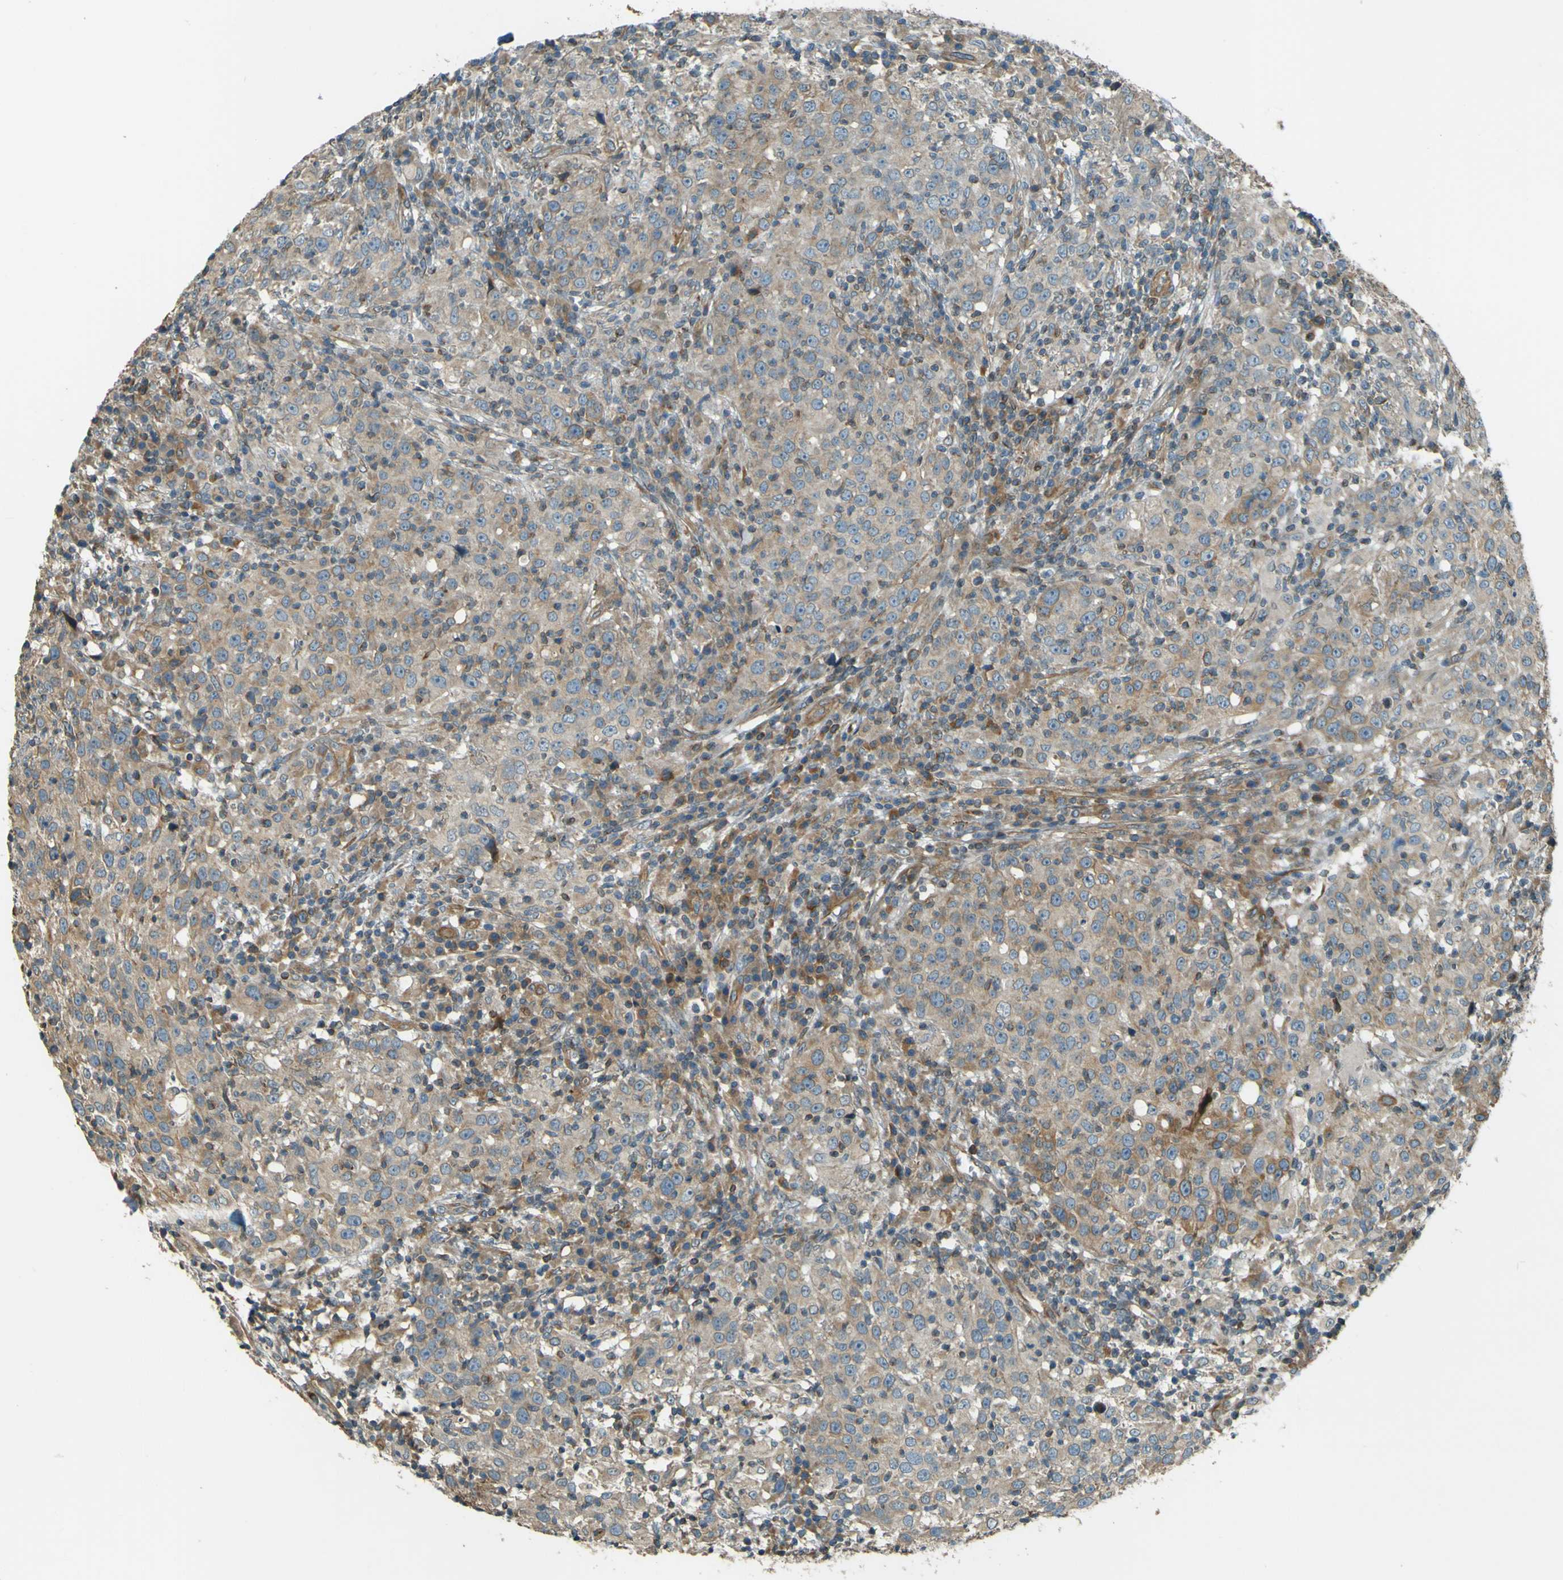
{"staining": {"intensity": "moderate", "quantity": "25%-75%", "location": "cytoplasmic/membranous"}, "tissue": "head and neck cancer", "cell_type": "Tumor cells", "image_type": "cancer", "snomed": [{"axis": "morphology", "description": "Adenocarcinoma, NOS"}, {"axis": "topography", "description": "Salivary gland"}, {"axis": "topography", "description": "Head-Neck"}], "caption": "A medium amount of moderate cytoplasmic/membranous expression is identified in about 25%-75% of tumor cells in head and neck cancer tissue.", "gene": "LPCAT1", "patient": {"sex": "female", "age": 65}}